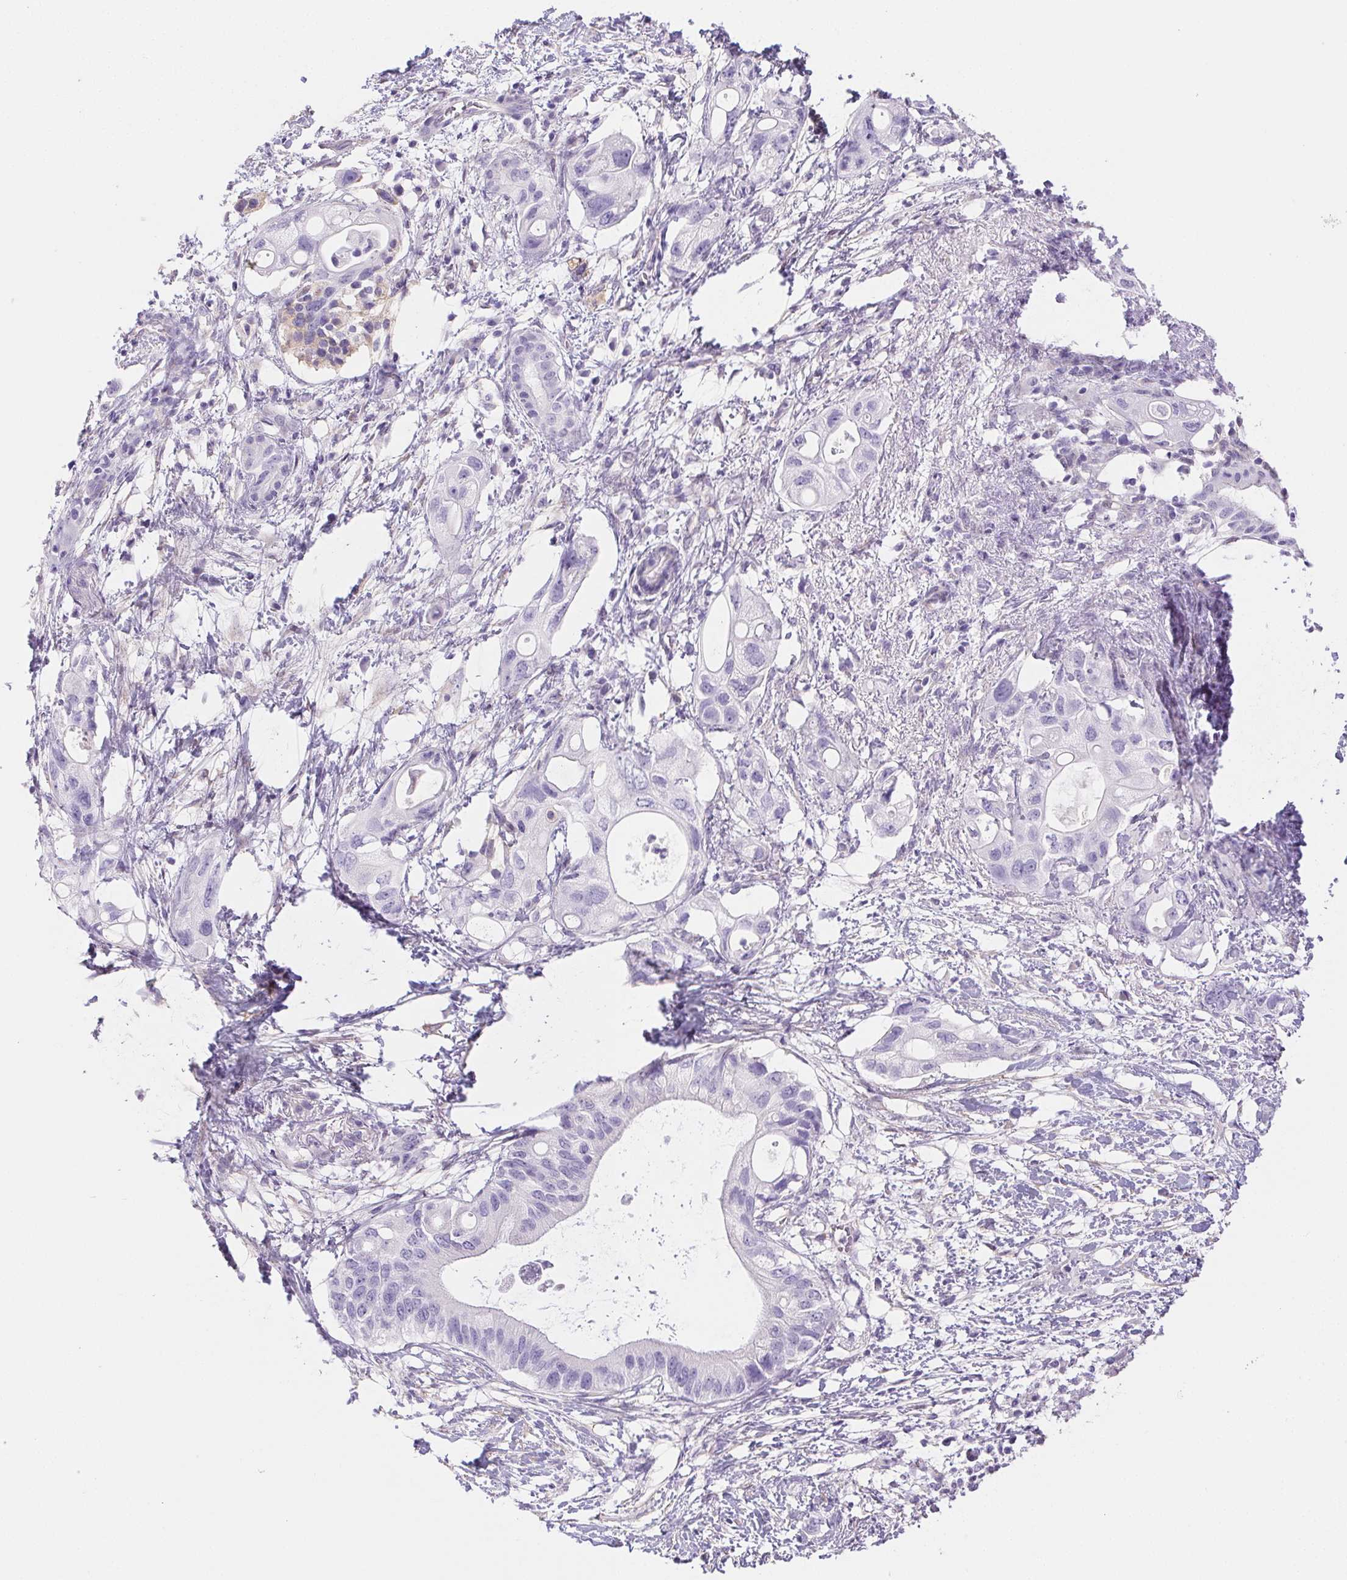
{"staining": {"intensity": "negative", "quantity": "none", "location": "none"}, "tissue": "pancreatic cancer", "cell_type": "Tumor cells", "image_type": "cancer", "snomed": [{"axis": "morphology", "description": "Adenocarcinoma, NOS"}, {"axis": "topography", "description": "Pancreas"}], "caption": "Tumor cells are negative for brown protein staining in pancreatic adenocarcinoma.", "gene": "PNLIP", "patient": {"sex": "female", "age": 72}}